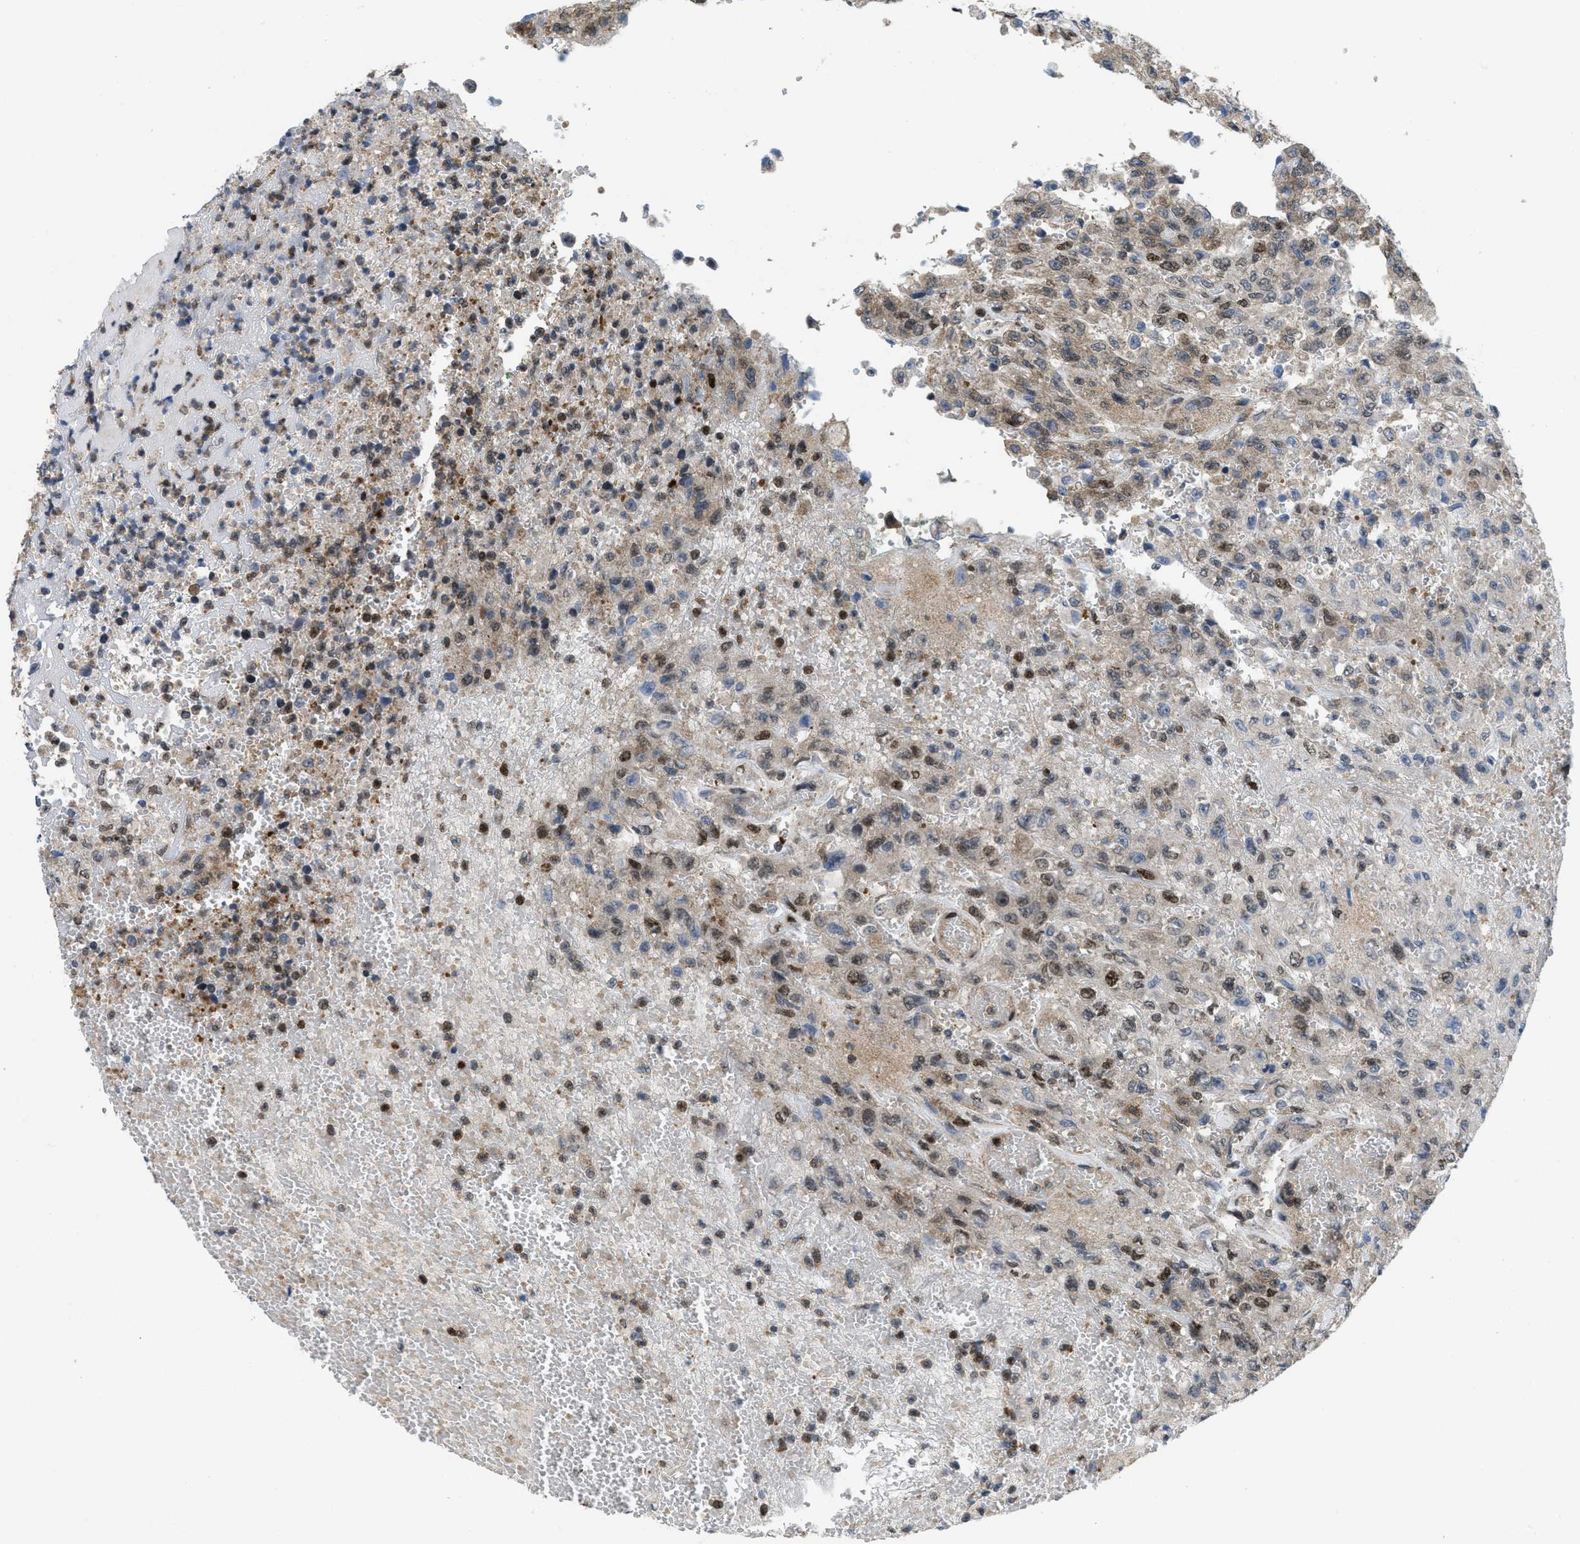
{"staining": {"intensity": "weak", "quantity": "25%-75%", "location": "cytoplasmic/membranous,nuclear"}, "tissue": "urothelial cancer", "cell_type": "Tumor cells", "image_type": "cancer", "snomed": [{"axis": "morphology", "description": "Urothelial carcinoma, High grade"}, {"axis": "topography", "description": "Urinary bladder"}], "caption": "The image displays immunohistochemical staining of high-grade urothelial carcinoma. There is weak cytoplasmic/membranous and nuclear expression is identified in approximately 25%-75% of tumor cells.", "gene": "PPP2CB", "patient": {"sex": "male", "age": 46}}